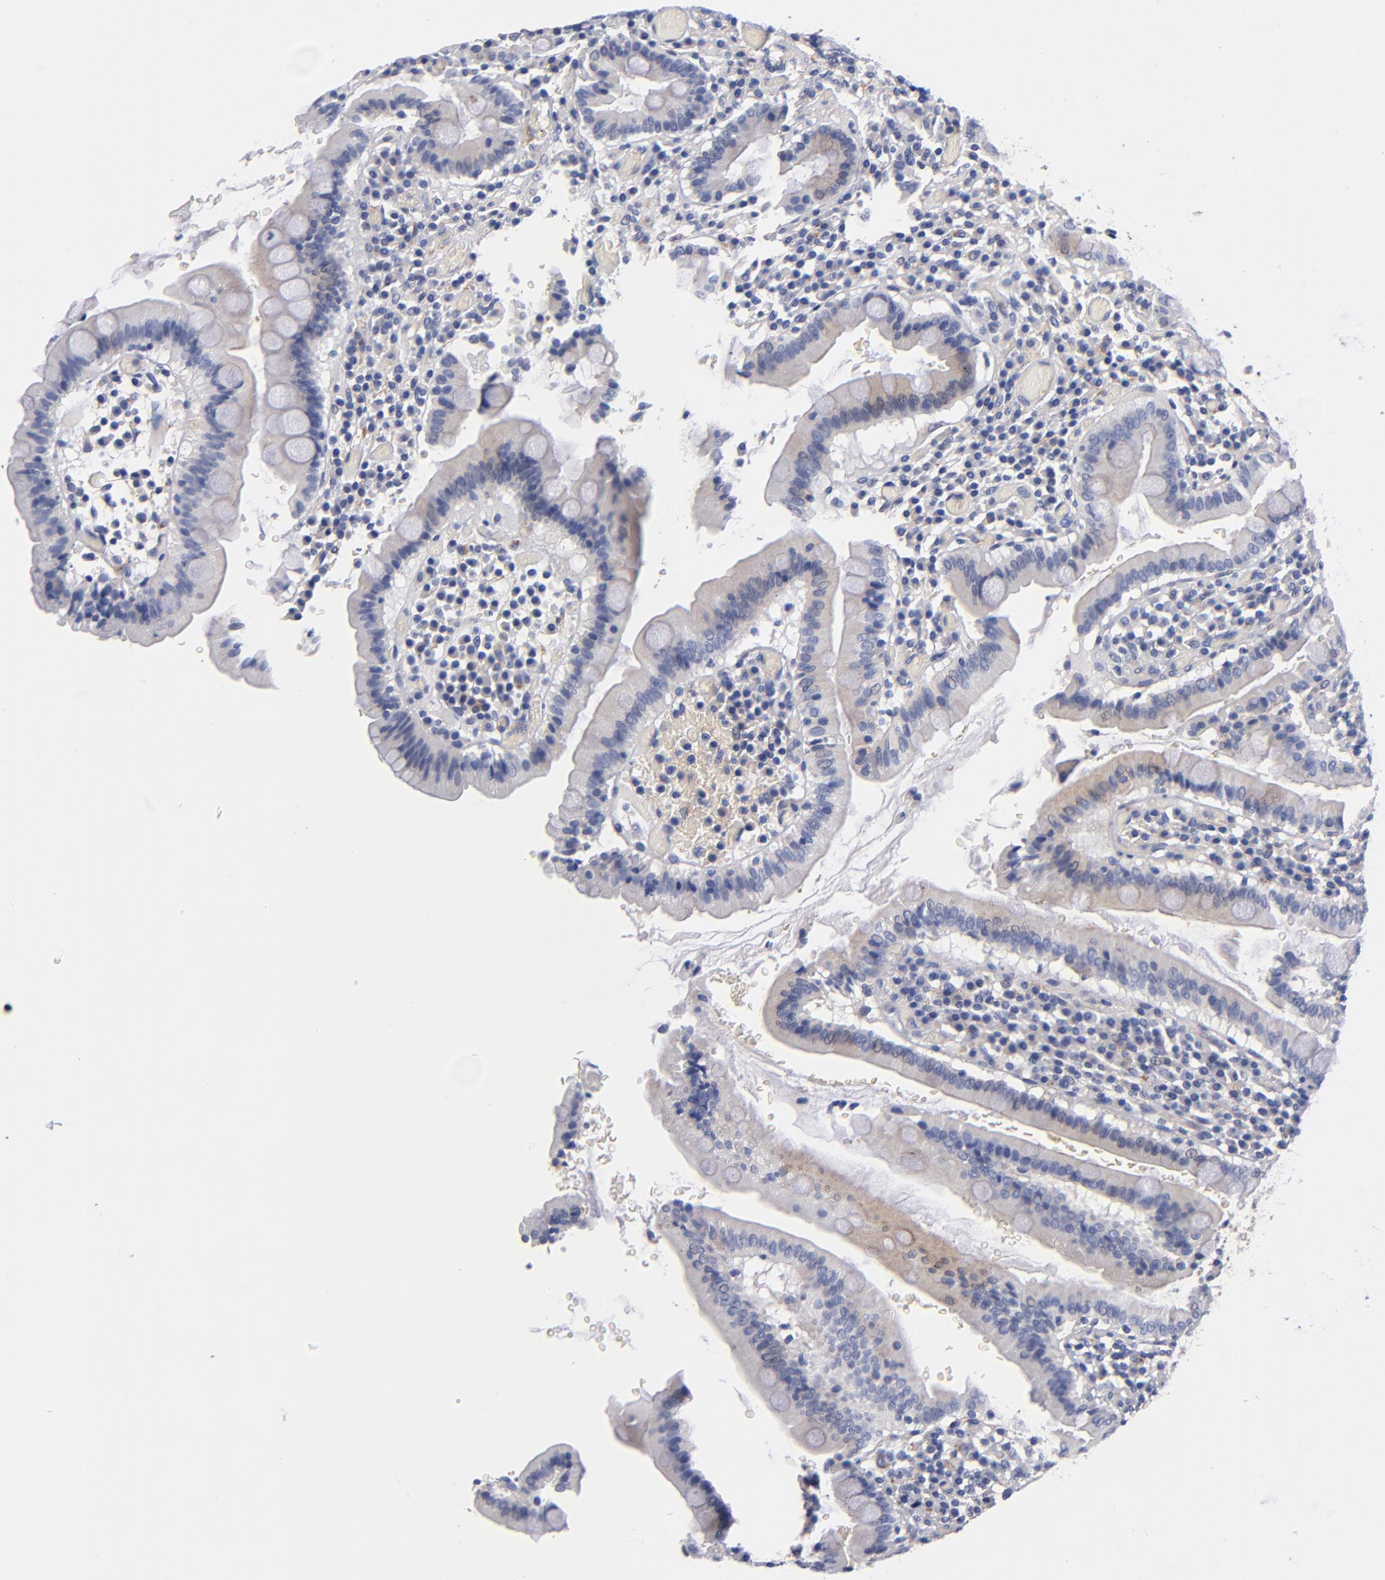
{"staining": {"intensity": "weak", "quantity": "25%-75%", "location": "cytoplasmic/membranous"}, "tissue": "duodenum", "cell_type": "Glandular cells", "image_type": "normal", "snomed": [{"axis": "morphology", "description": "Normal tissue, NOS"}, {"axis": "topography", "description": "Stomach, lower"}, {"axis": "topography", "description": "Duodenum"}], "caption": "This image exhibits benign duodenum stained with immunohistochemistry to label a protein in brown. The cytoplasmic/membranous of glandular cells show weak positivity for the protein. Nuclei are counter-stained blue.", "gene": "PLSCR4", "patient": {"sex": "male", "age": 84}}